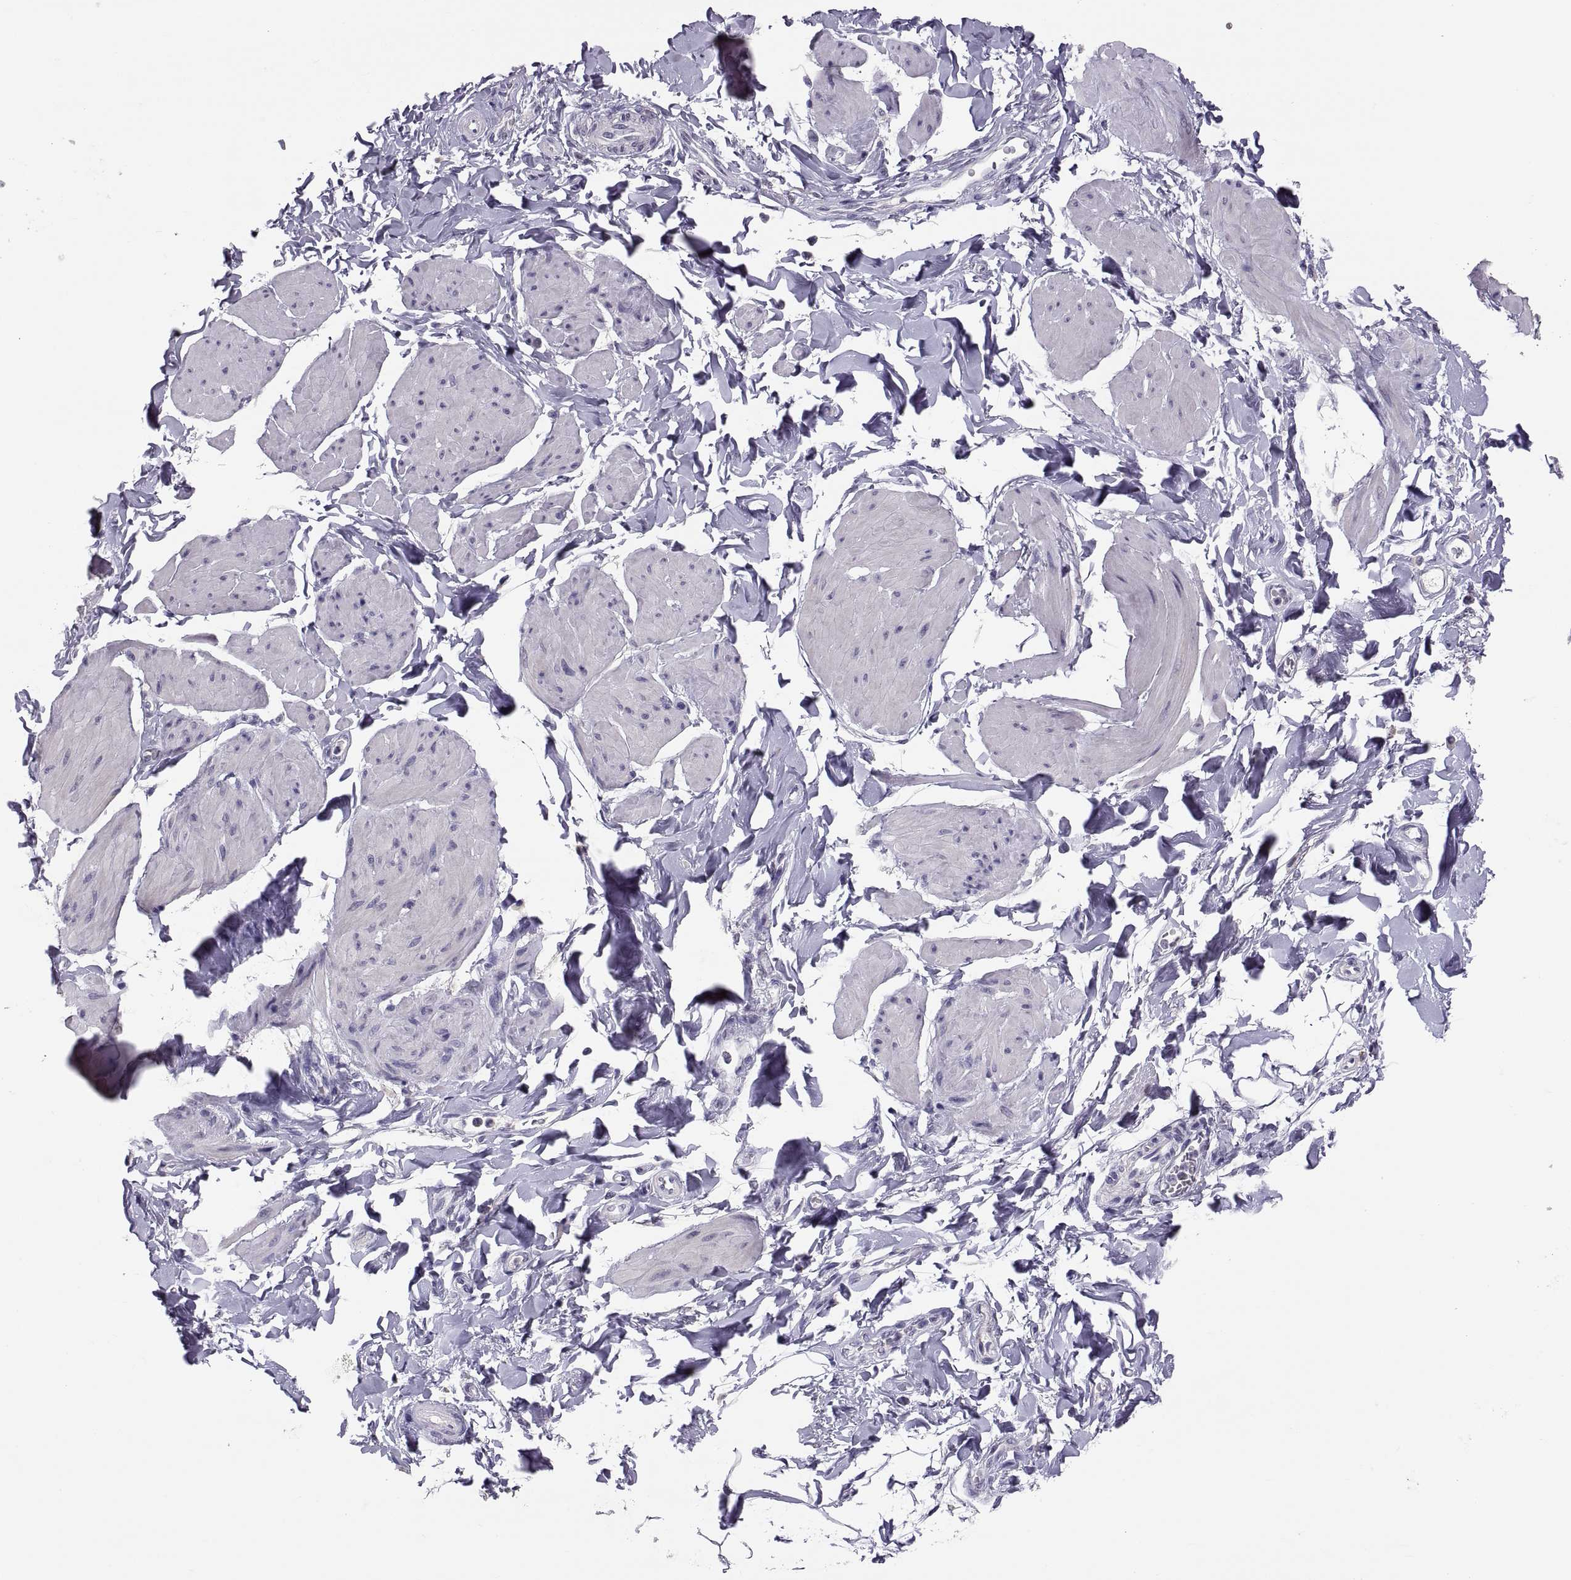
{"staining": {"intensity": "negative", "quantity": "none", "location": "none"}, "tissue": "smooth muscle", "cell_type": "Smooth muscle cells", "image_type": "normal", "snomed": [{"axis": "morphology", "description": "Normal tissue, NOS"}, {"axis": "topography", "description": "Adipose tissue"}, {"axis": "topography", "description": "Smooth muscle"}, {"axis": "topography", "description": "Peripheral nerve tissue"}], "caption": "IHC histopathology image of benign smooth muscle stained for a protein (brown), which displays no staining in smooth muscle cells. (IHC, brightfield microscopy, high magnification).", "gene": "PTN", "patient": {"sex": "male", "age": 83}}